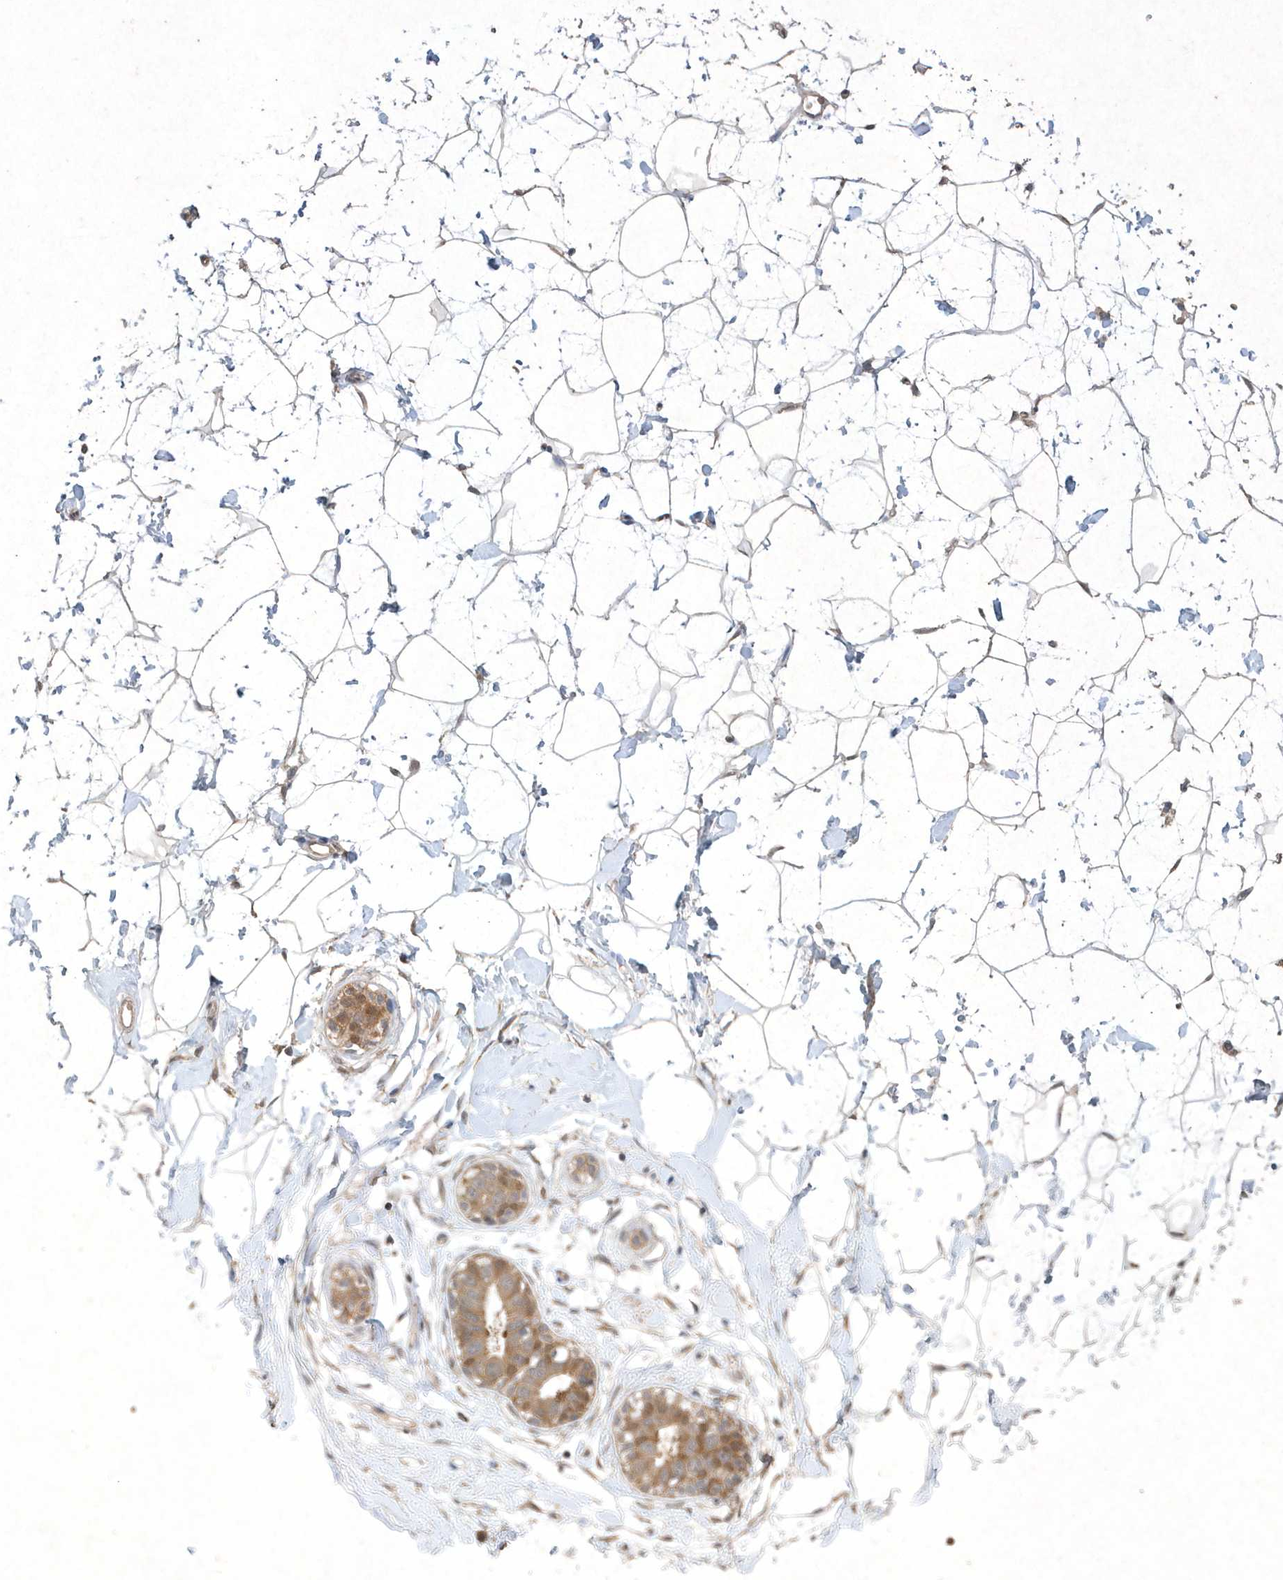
{"staining": {"intensity": "negative", "quantity": "none", "location": "none"}, "tissue": "breast", "cell_type": "Adipocytes", "image_type": "normal", "snomed": [{"axis": "morphology", "description": "Normal tissue, NOS"}, {"axis": "morphology", "description": "Adenoma, NOS"}, {"axis": "topography", "description": "Breast"}], "caption": "This is a image of immunohistochemistry (IHC) staining of unremarkable breast, which shows no expression in adipocytes.", "gene": "AKR7A2", "patient": {"sex": "female", "age": 23}}